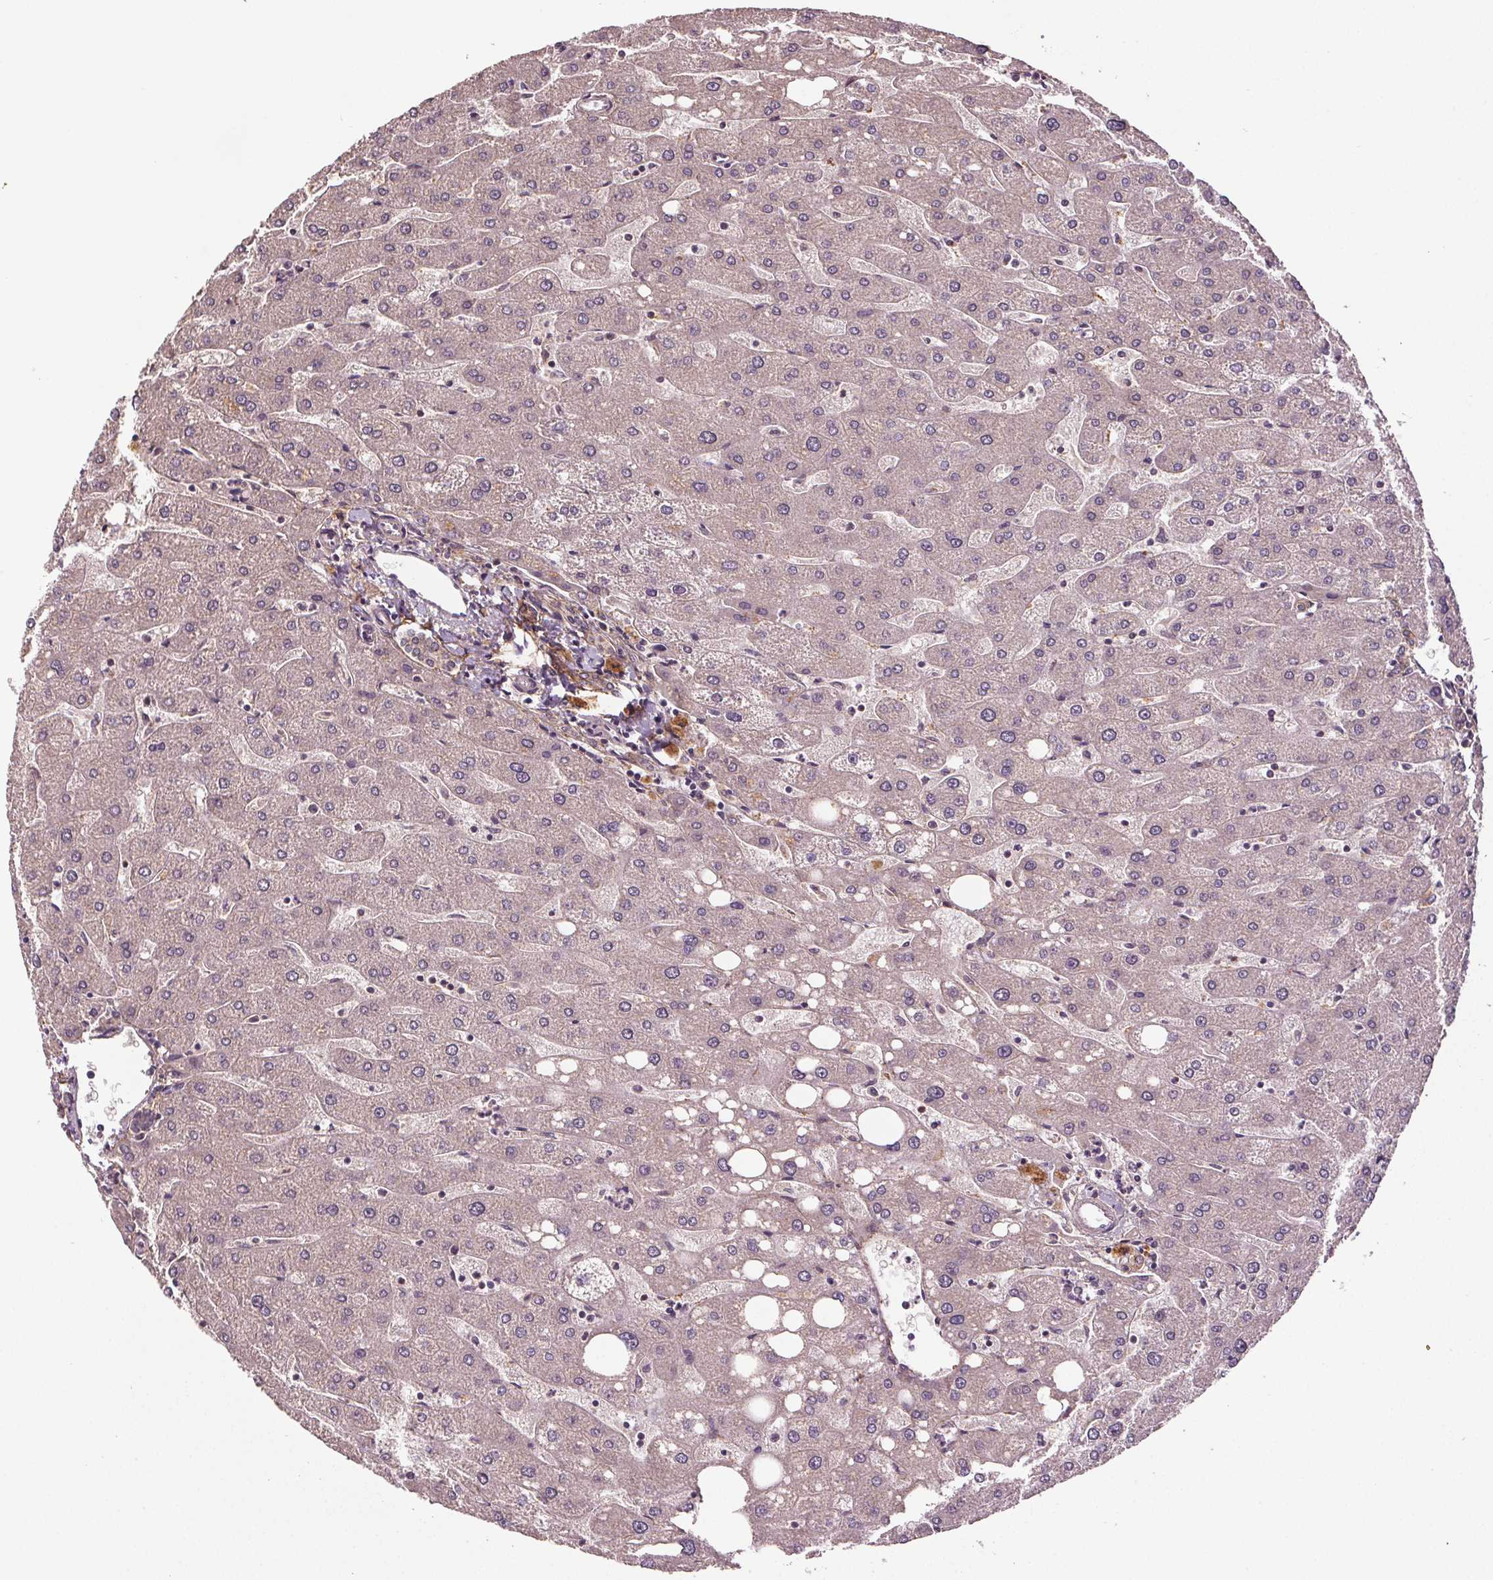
{"staining": {"intensity": "negative", "quantity": "none", "location": "none"}, "tissue": "liver", "cell_type": "Cholangiocytes", "image_type": "normal", "snomed": [{"axis": "morphology", "description": "Normal tissue, NOS"}, {"axis": "topography", "description": "Liver"}], "caption": "Human liver stained for a protein using immunohistochemistry (IHC) exhibits no staining in cholangiocytes.", "gene": "EPHB3", "patient": {"sex": "male", "age": 67}}